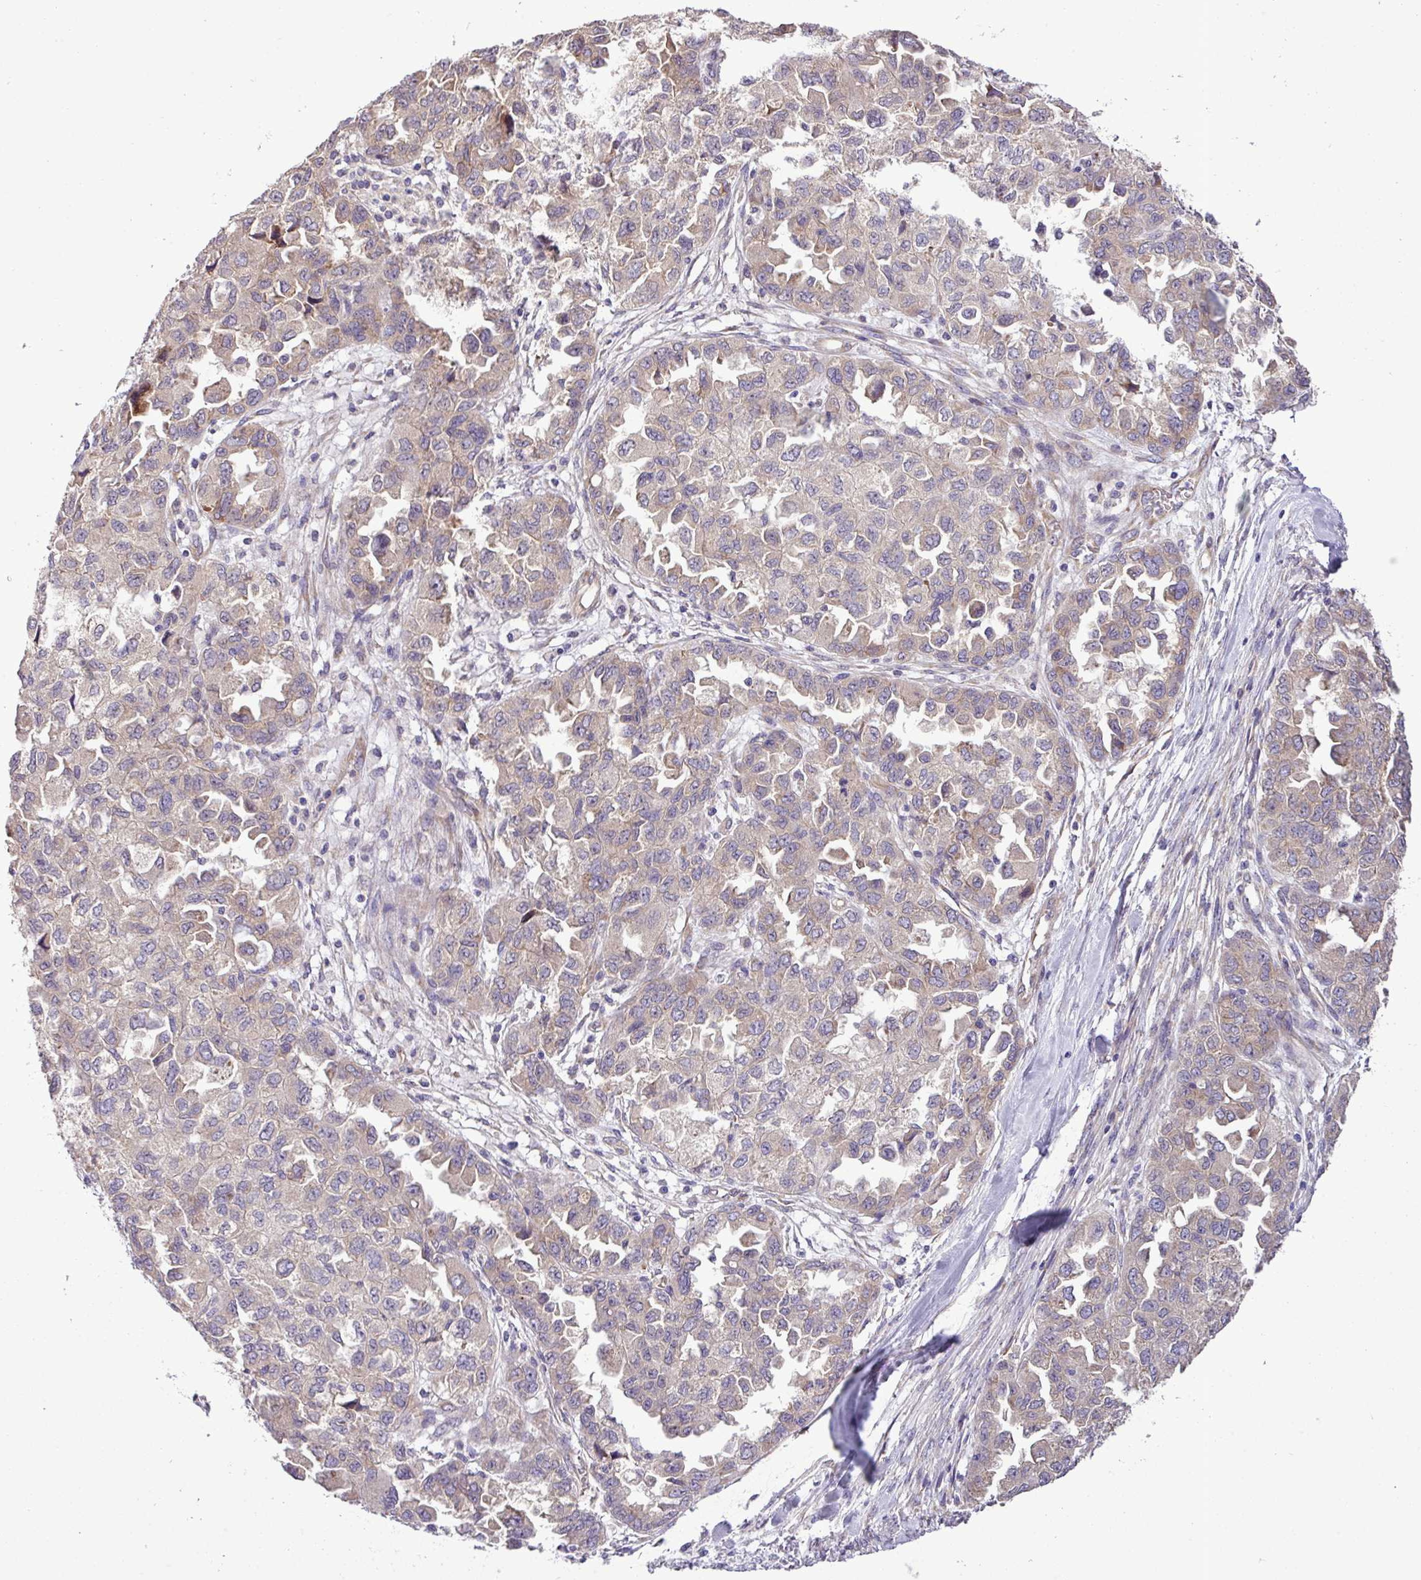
{"staining": {"intensity": "weak", "quantity": "25%-75%", "location": "cytoplasmic/membranous"}, "tissue": "ovarian cancer", "cell_type": "Tumor cells", "image_type": "cancer", "snomed": [{"axis": "morphology", "description": "Cystadenocarcinoma, serous, NOS"}, {"axis": "topography", "description": "Ovary"}], "caption": "Ovarian cancer (serous cystadenocarcinoma) stained with immunohistochemistry (IHC) displays weak cytoplasmic/membranous positivity in approximately 25%-75% of tumor cells. Nuclei are stained in blue.", "gene": "RPL13", "patient": {"sex": "female", "age": 84}}